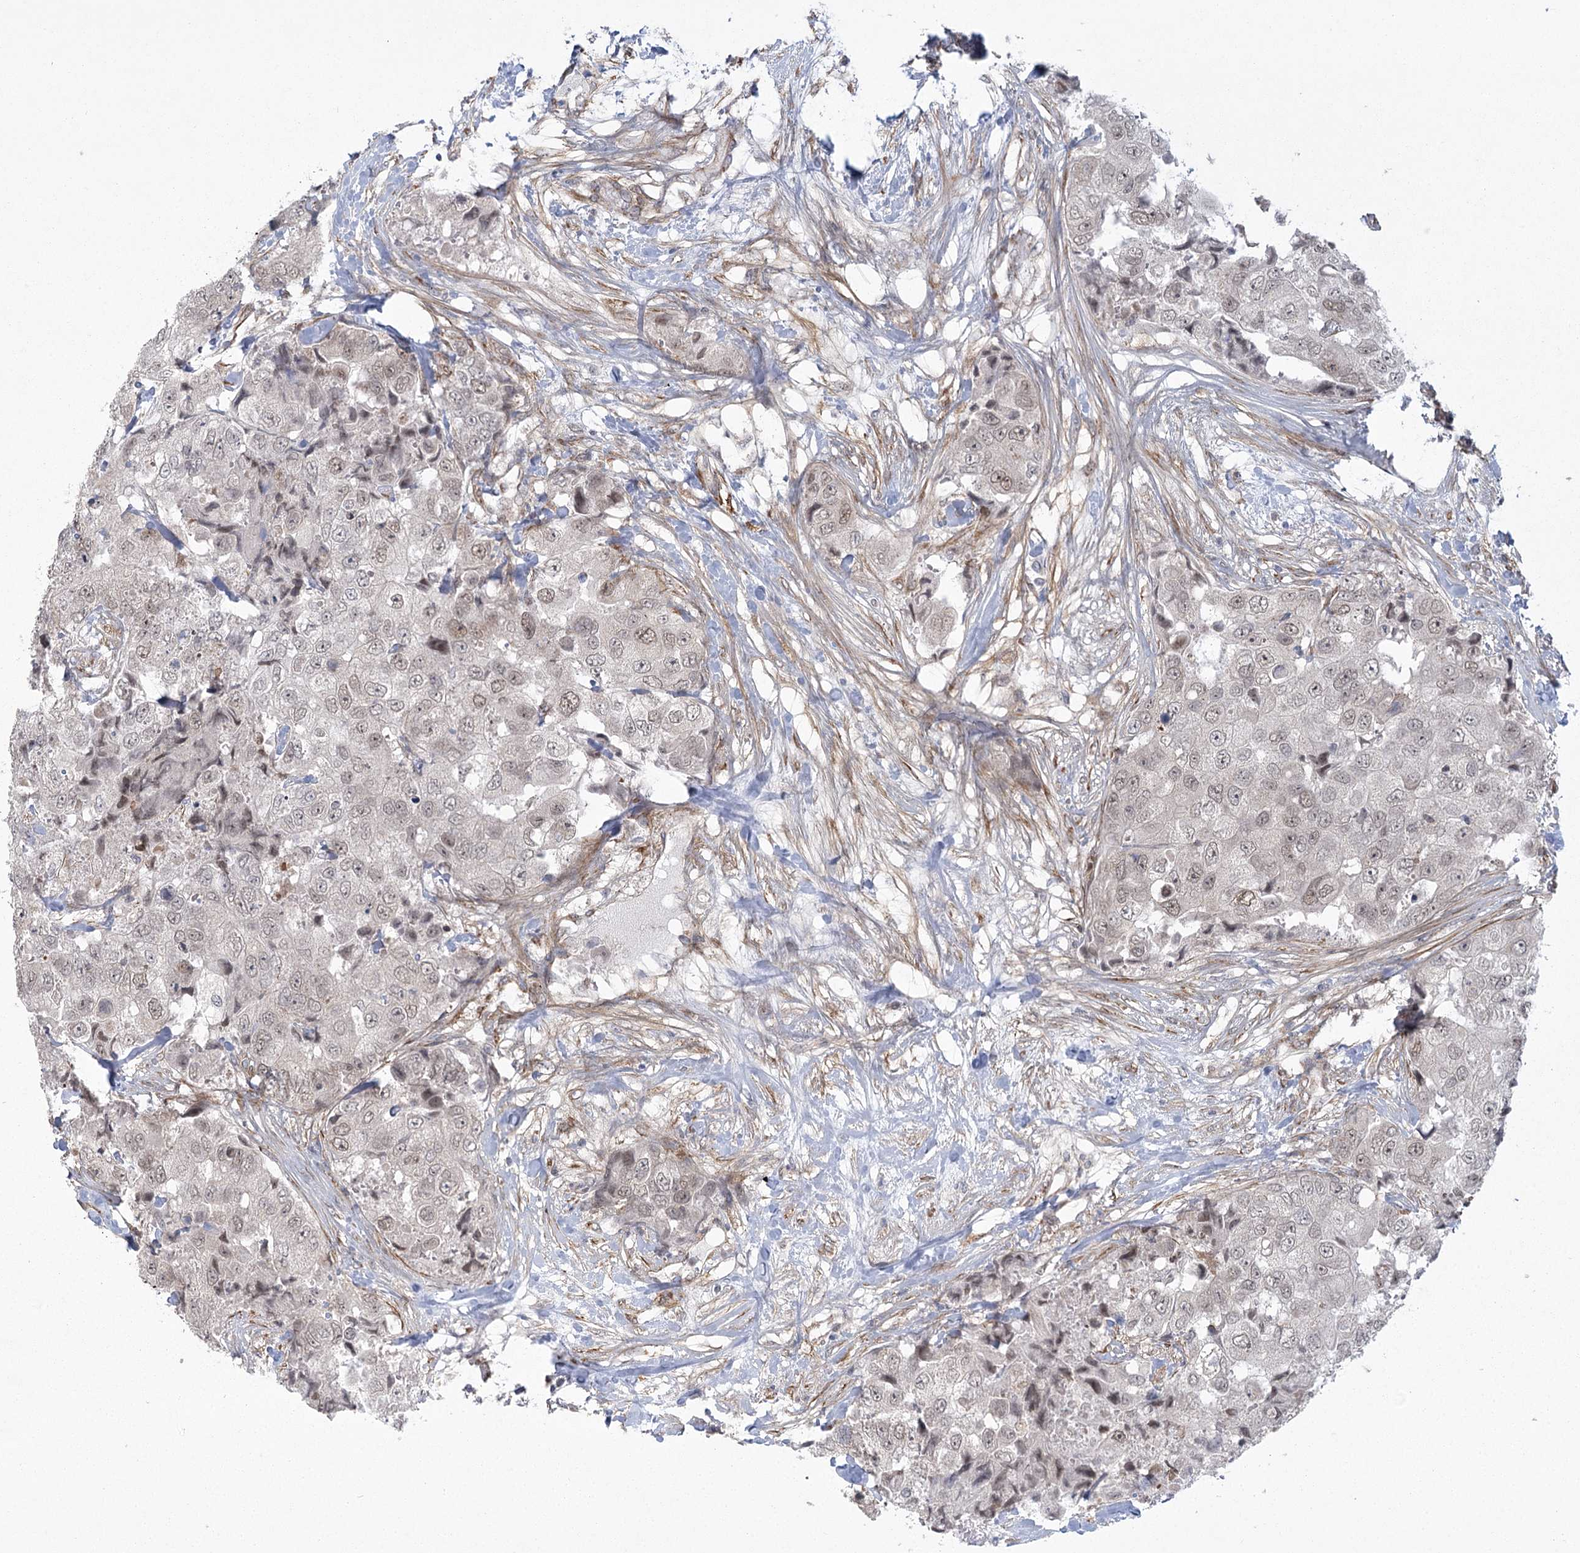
{"staining": {"intensity": "weak", "quantity": "<25%", "location": "nuclear"}, "tissue": "breast cancer", "cell_type": "Tumor cells", "image_type": "cancer", "snomed": [{"axis": "morphology", "description": "Duct carcinoma"}, {"axis": "topography", "description": "Breast"}], "caption": "An IHC photomicrograph of breast cancer is shown. There is no staining in tumor cells of breast cancer. (Stains: DAB IHC with hematoxylin counter stain, Microscopy: brightfield microscopy at high magnification).", "gene": "MED28", "patient": {"sex": "female", "age": 62}}